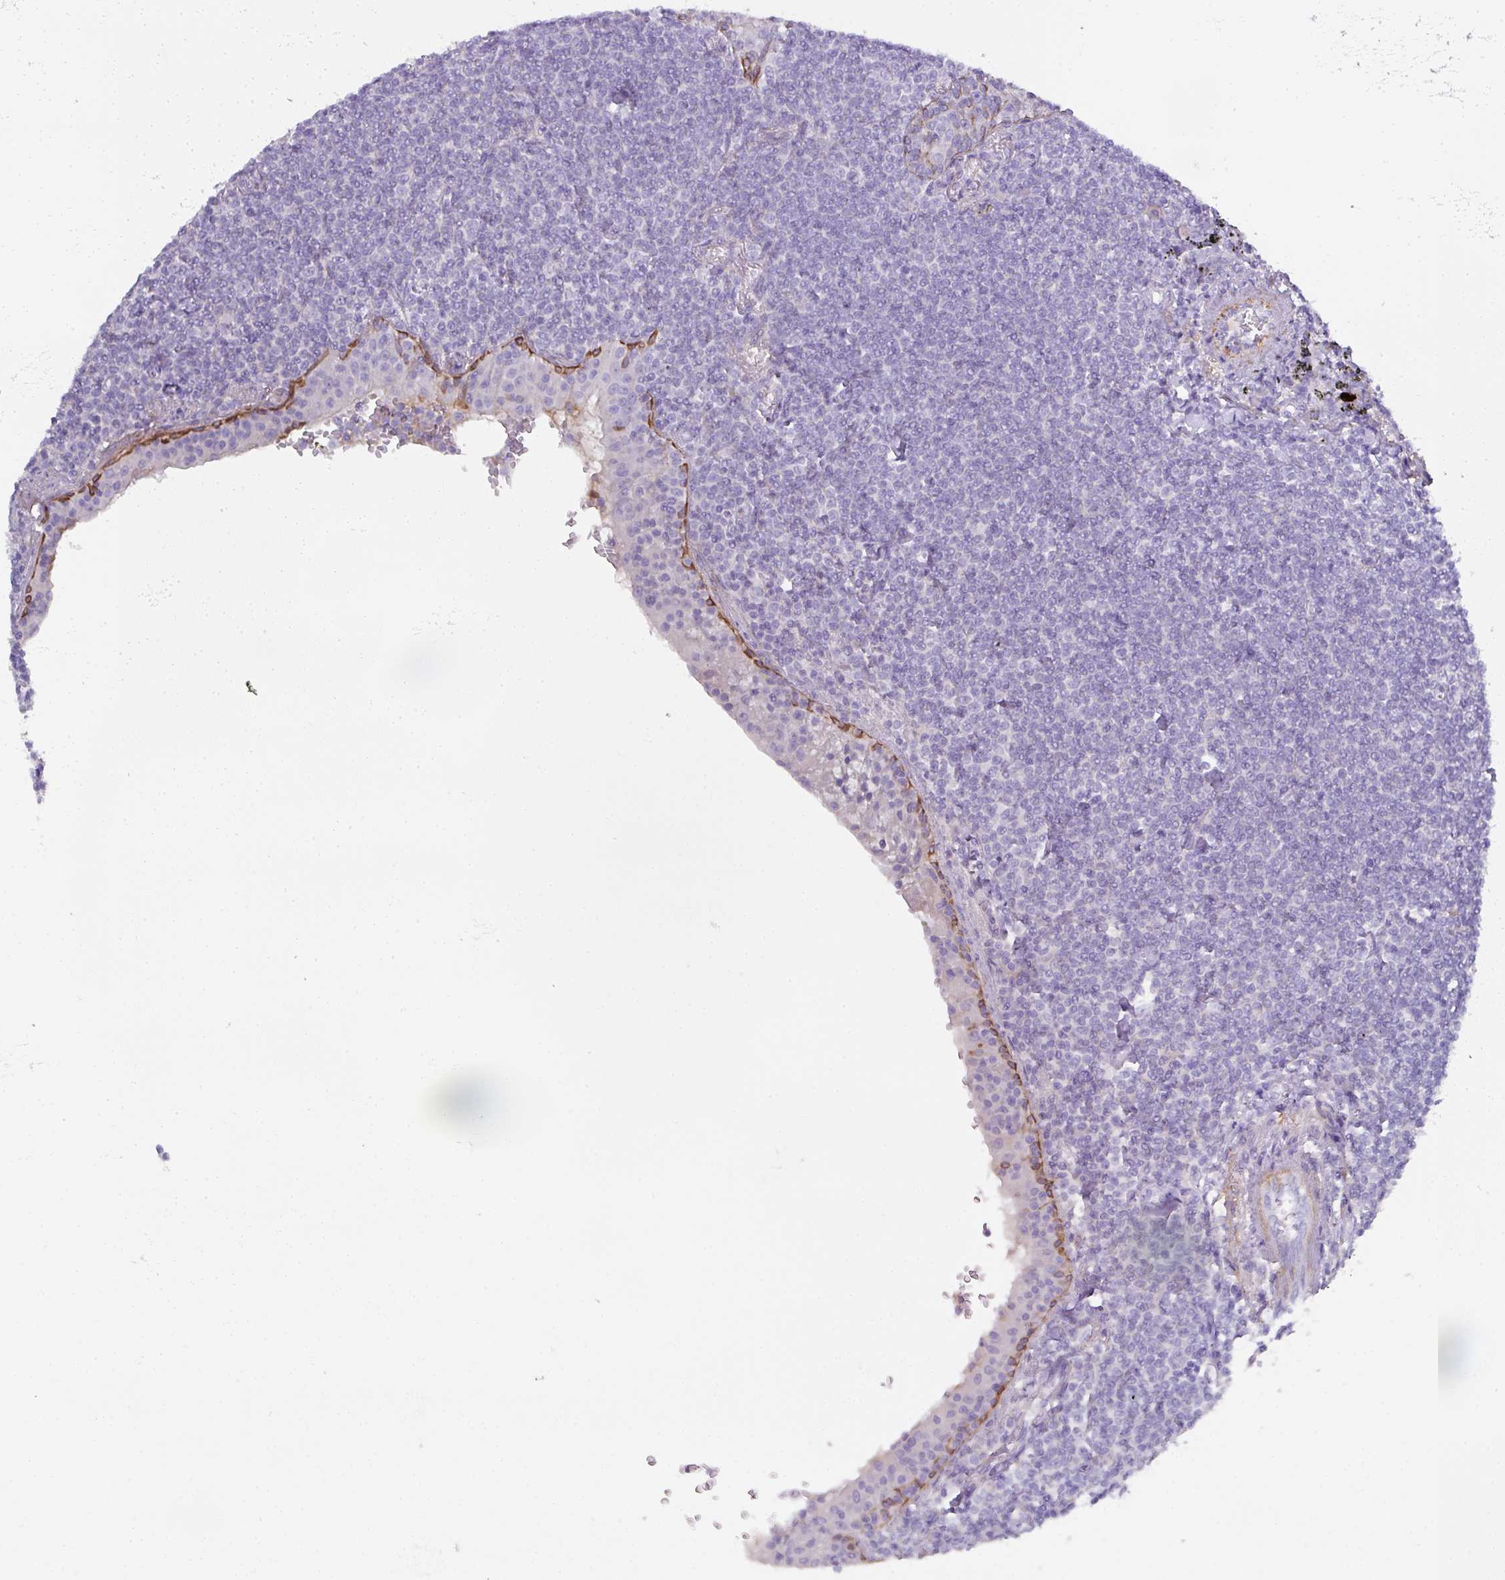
{"staining": {"intensity": "negative", "quantity": "none", "location": "none"}, "tissue": "lymphoma", "cell_type": "Tumor cells", "image_type": "cancer", "snomed": [{"axis": "morphology", "description": "Malignant lymphoma, non-Hodgkin's type, Low grade"}, {"axis": "topography", "description": "Lung"}], "caption": "A high-resolution micrograph shows immunohistochemistry staining of low-grade malignant lymphoma, non-Hodgkin's type, which displays no significant staining in tumor cells.", "gene": "TARM1", "patient": {"sex": "female", "age": 71}}